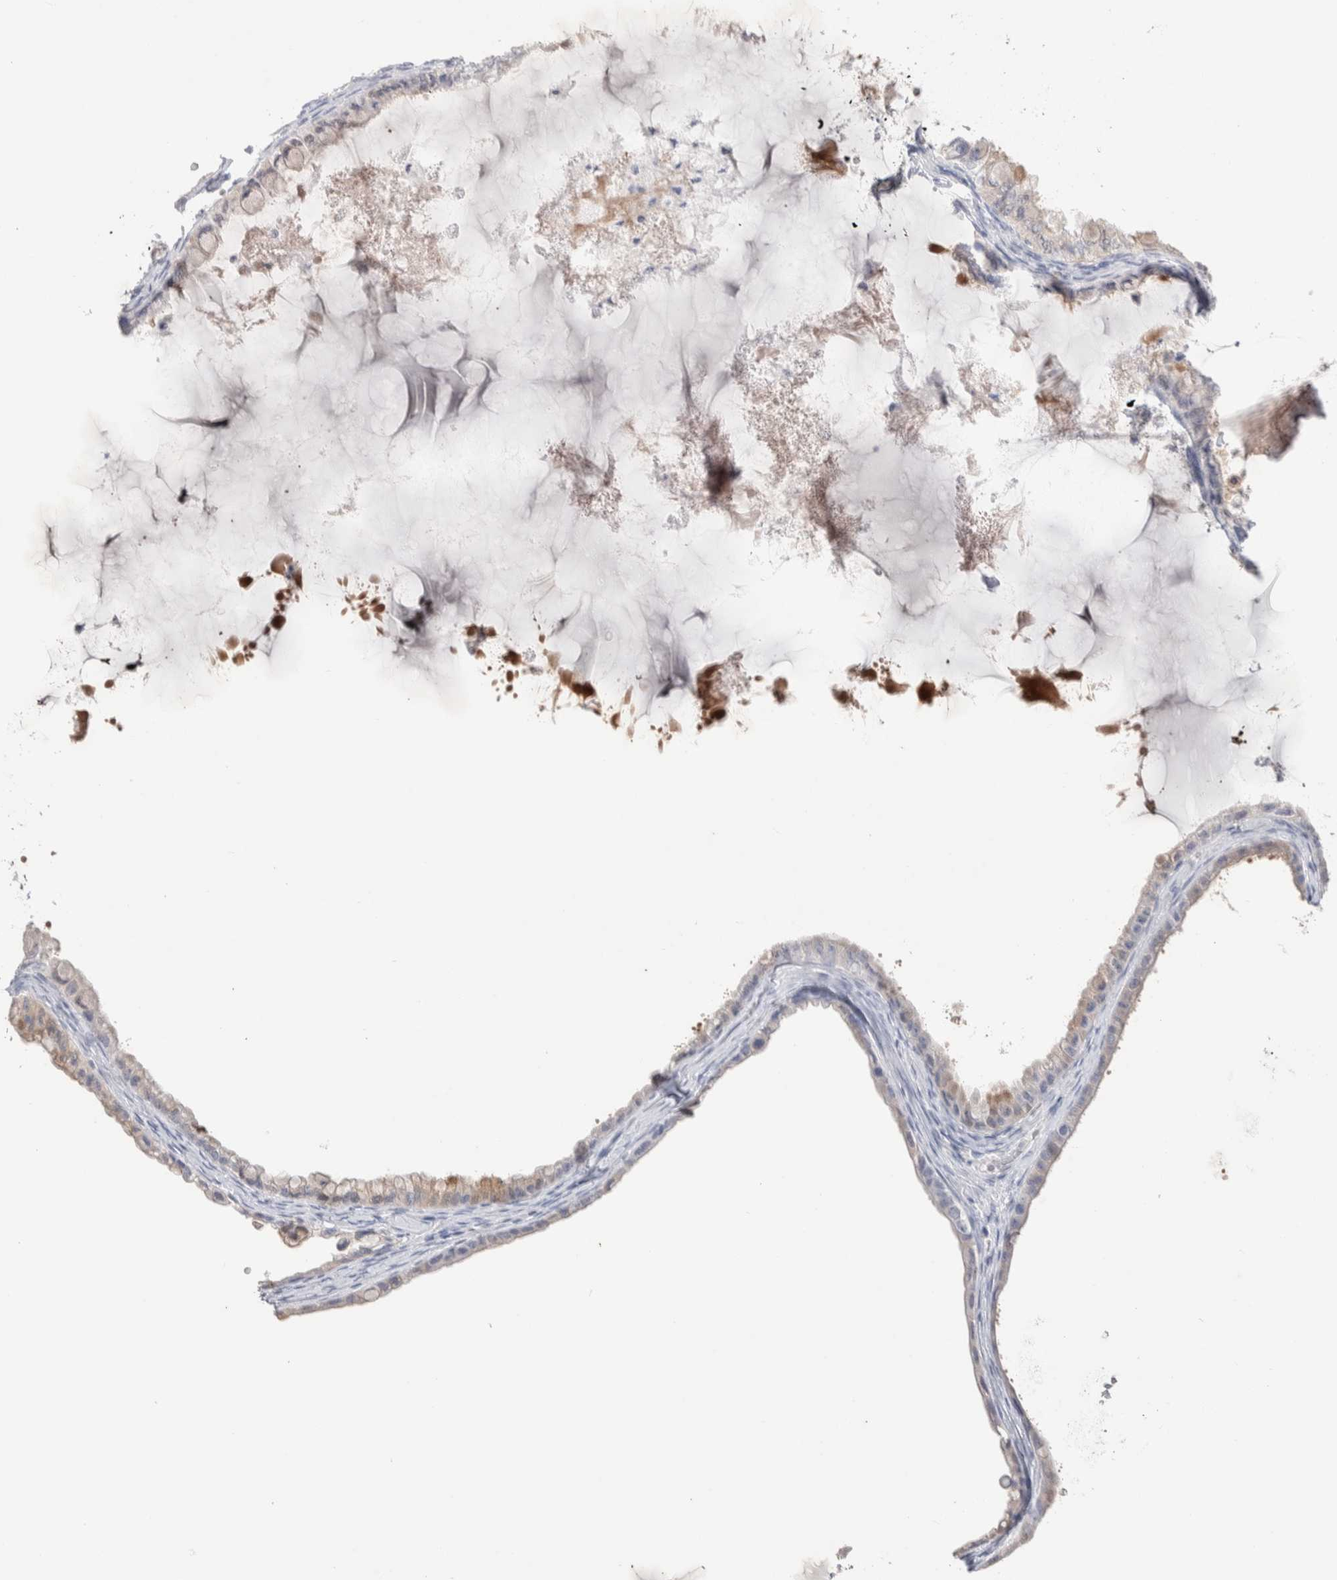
{"staining": {"intensity": "weak", "quantity": "<25%", "location": "cytoplasmic/membranous"}, "tissue": "ovarian cancer", "cell_type": "Tumor cells", "image_type": "cancer", "snomed": [{"axis": "morphology", "description": "Cystadenocarcinoma, mucinous, NOS"}, {"axis": "topography", "description": "Ovary"}], "caption": "Immunohistochemistry (IHC) of ovarian cancer (mucinous cystadenocarcinoma) exhibits no expression in tumor cells.", "gene": "GDA", "patient": {"sex": "female", "age": 80}}